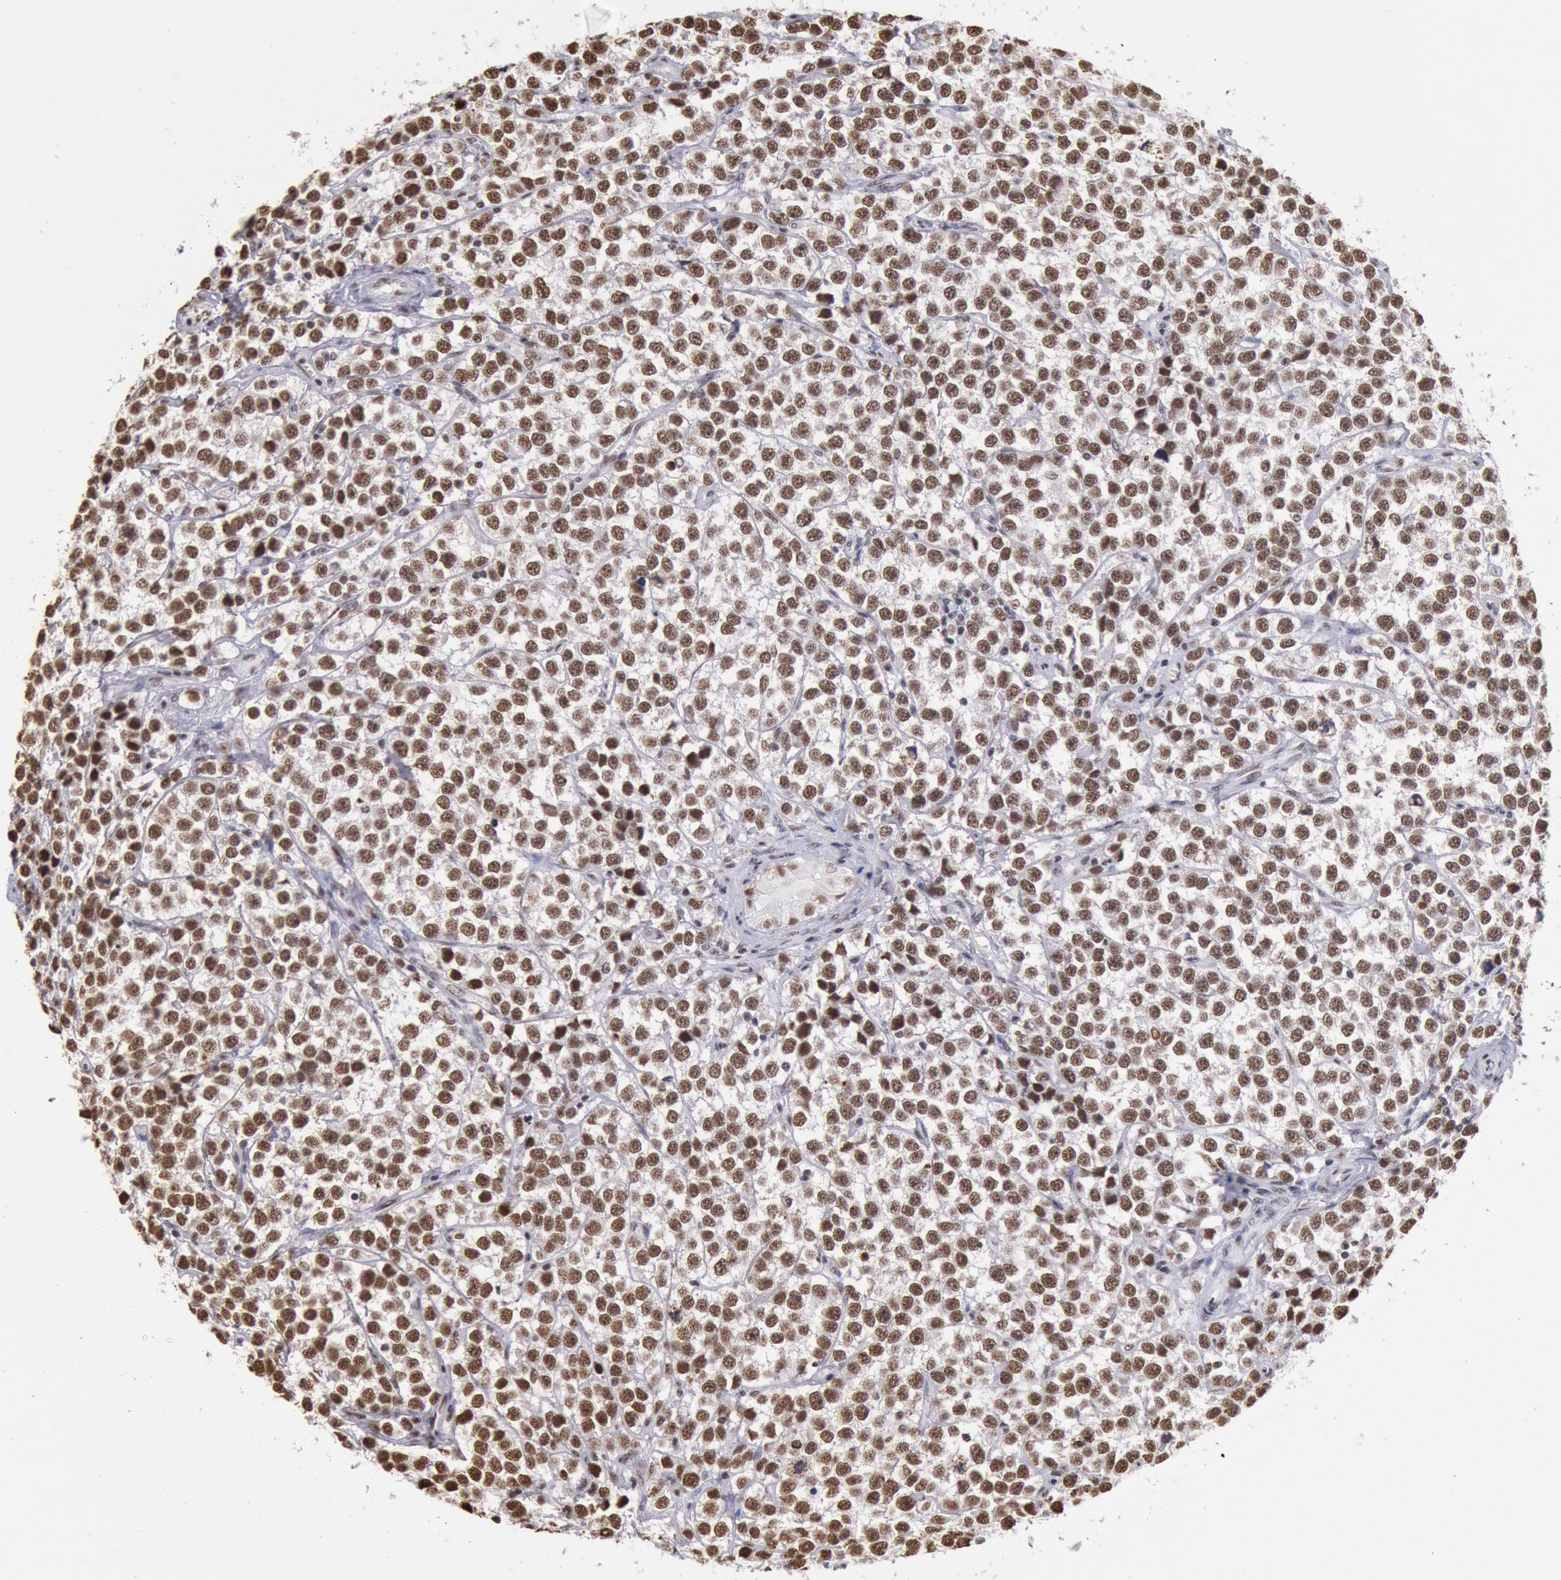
{"staining": {"intensity": "moderate", "quantity": ">75%", "location": "nuclear"}, "tissue": "testis cancer", "cell_type": "Tumor cells", "image_type": "cancer", "snomed": [{"axis": "morphology", "description": "Seminoma, NOS"}, {"axis": "topography", "description": "Testis"}], "caption": "Approximately >75% of tumor cells in human testis seminoma show moderate nuclear protein expression as visualized by brown immunohistochemical staining.", "gene": "SNRPD3", "patient": {"sex": "male", "age": 25}}